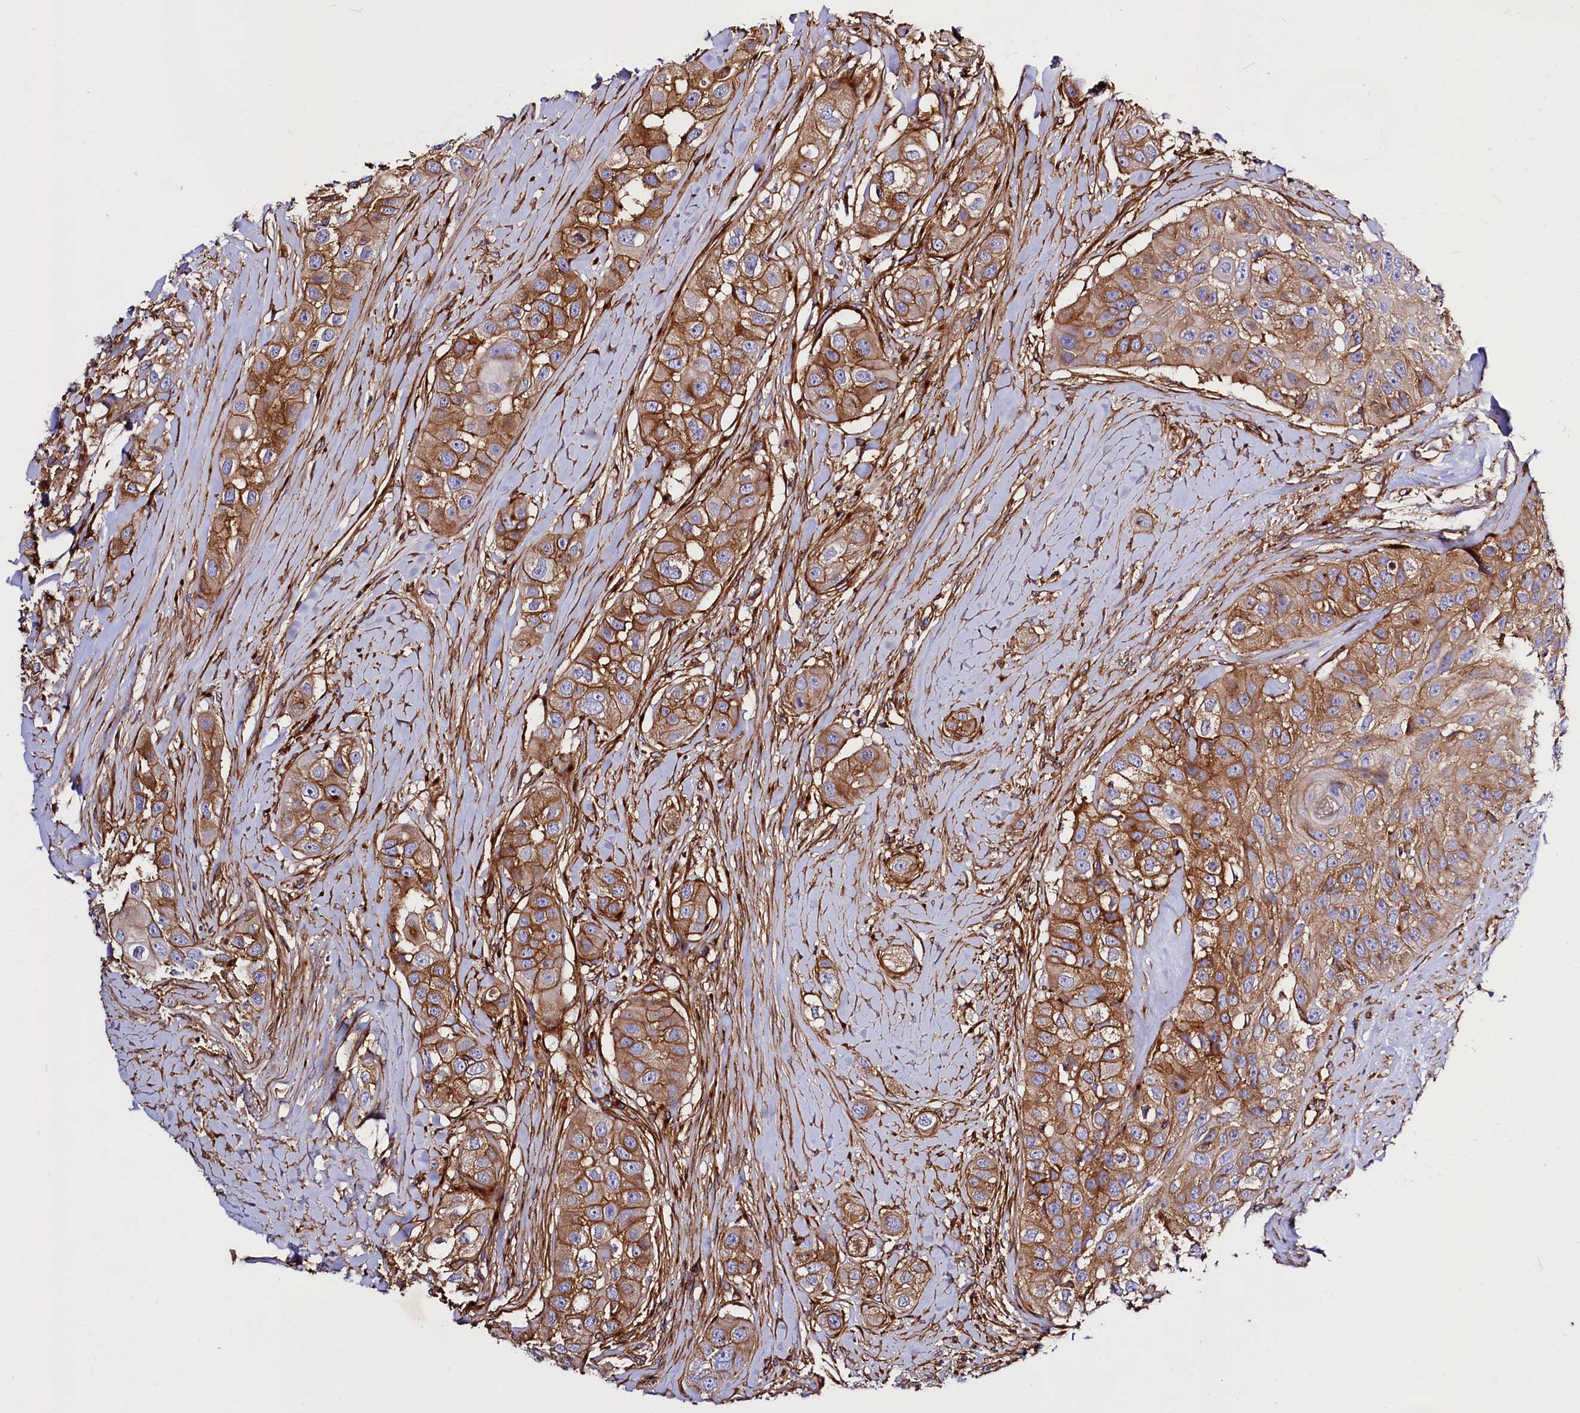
{"staining": {"intensity": "strong", "quantity": ">75%", "location": "cytoplasmic/membranous"}, "tissue": "head and neck cancer", "cell_type": "Tumor cells", "image_type": "cancer", "snomed": [{"axis": "morphology", "description": "Normal tissue, NOS"}, {"axis": "morphology", "description": "Squamous cell carcinoma, NOS"}, {"axis": "topography", "description": "Skeletal muscle"}, {"axis": "topography", "description": "Head-Neck"}], "caption": "The image shows immunohistochemical staining of squamous cell carcinoma (head and neck). There is strong cytoplasmic/membranous expression is appreciated in about >75% of tumor cells.", "gene": "ANO6", "patient": {"sex": "male", "age": 51}}